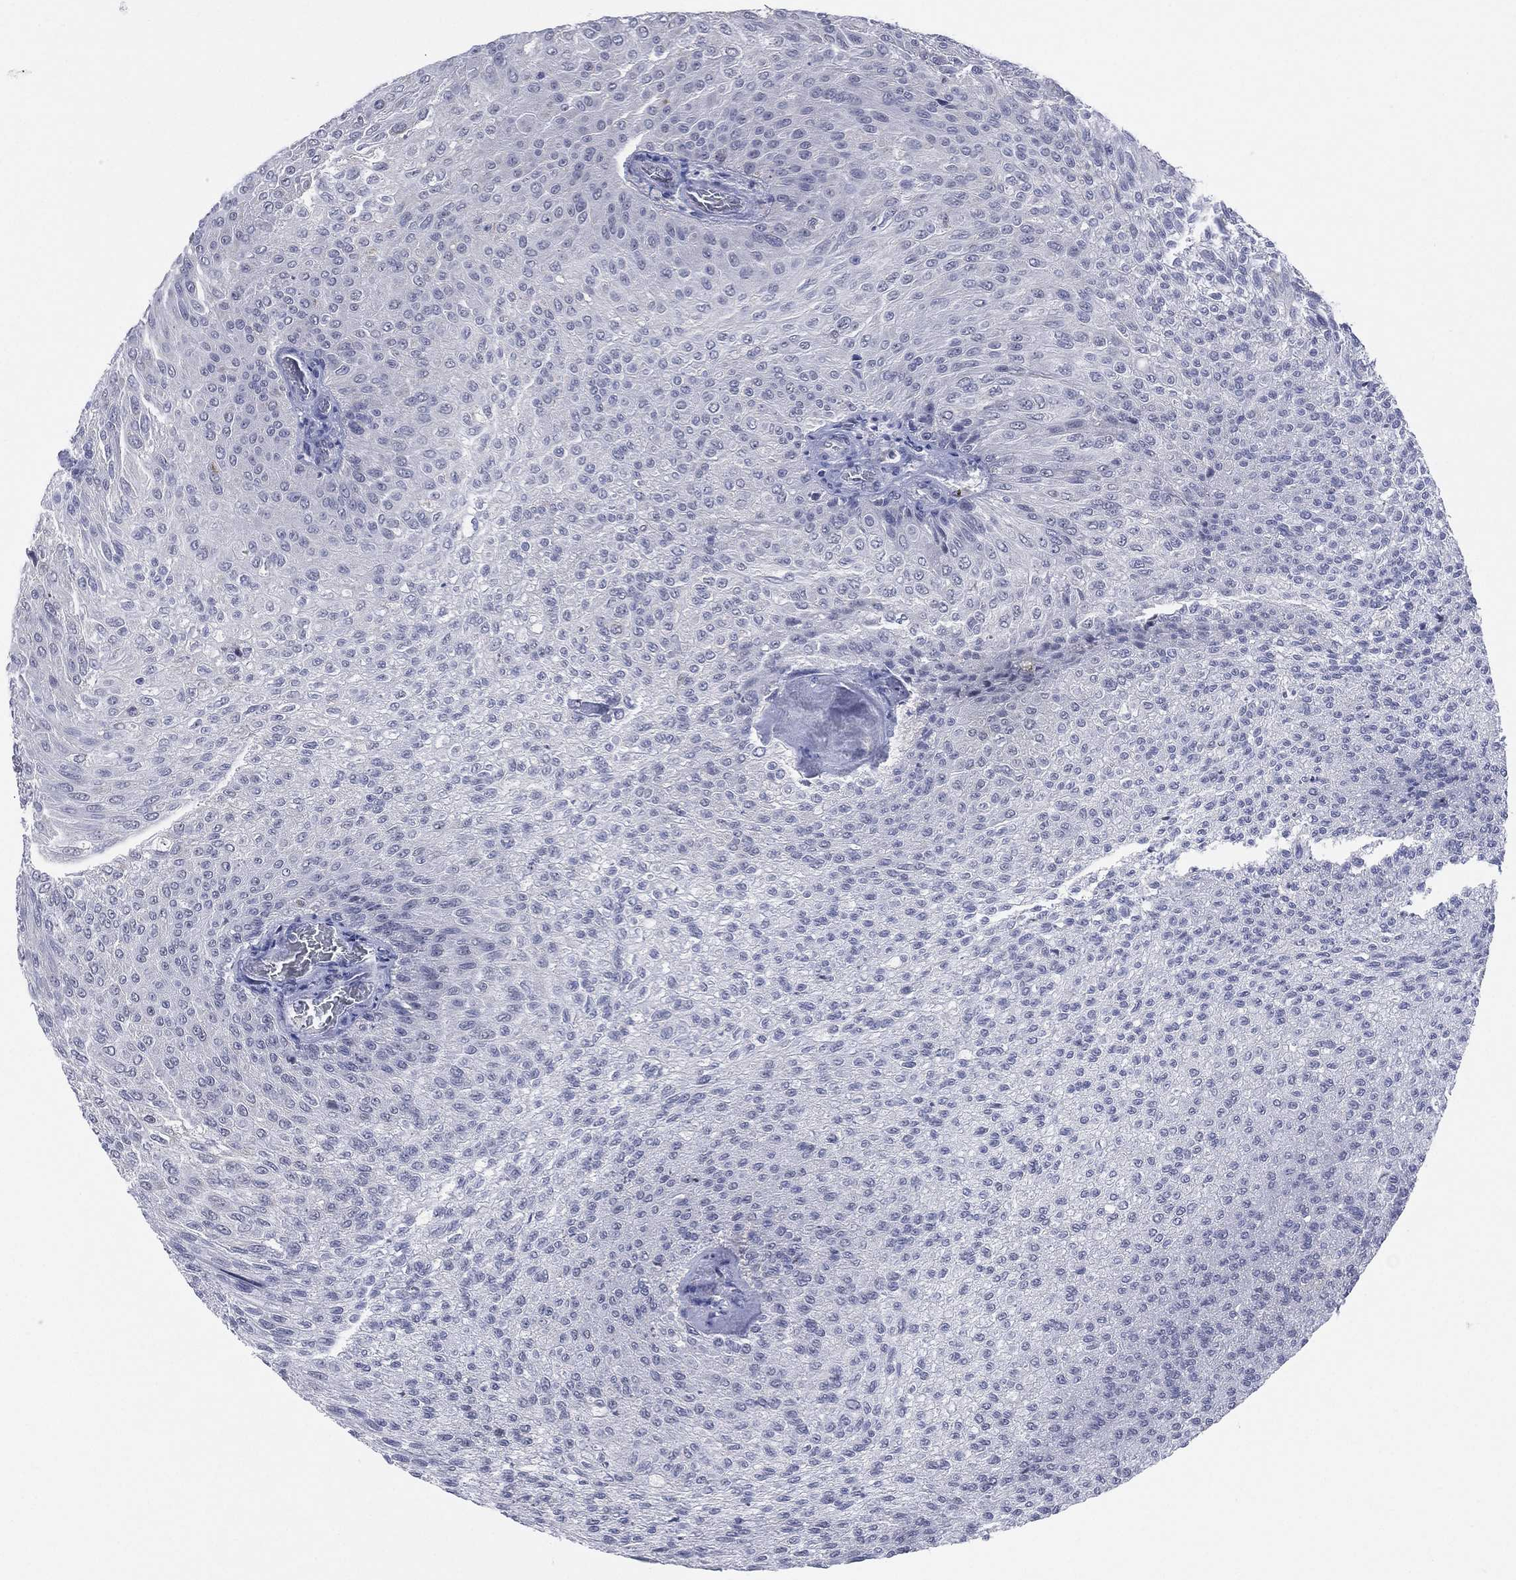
{"staining": {"intensity": "moderate", "quantity": "<25%", "location": "cytoplasmic/membranous"}, "tissue": "urothelial cancer", "cell_type": "Tumor cells", "image_type": "cancer", "snomed": [{"axis": "morphology", "description": "Urothelial carcinoma, Low grade"}, {"axis": "topography", "description": "Ureter, NOS"}, {"axis": "topography", "description": "Urinary bladder"}], "caption": "Immunohistochemical staining of low-grade urothelial carcinoma exhibits low levels of moderate cytoplasmic/membranous staining in approximately <25% of tumor cells. (DAB IHC with brightfield microscopy, high magnification).", "gene": "AKAP3", "patient": {"sex": "male", "age": 78}}